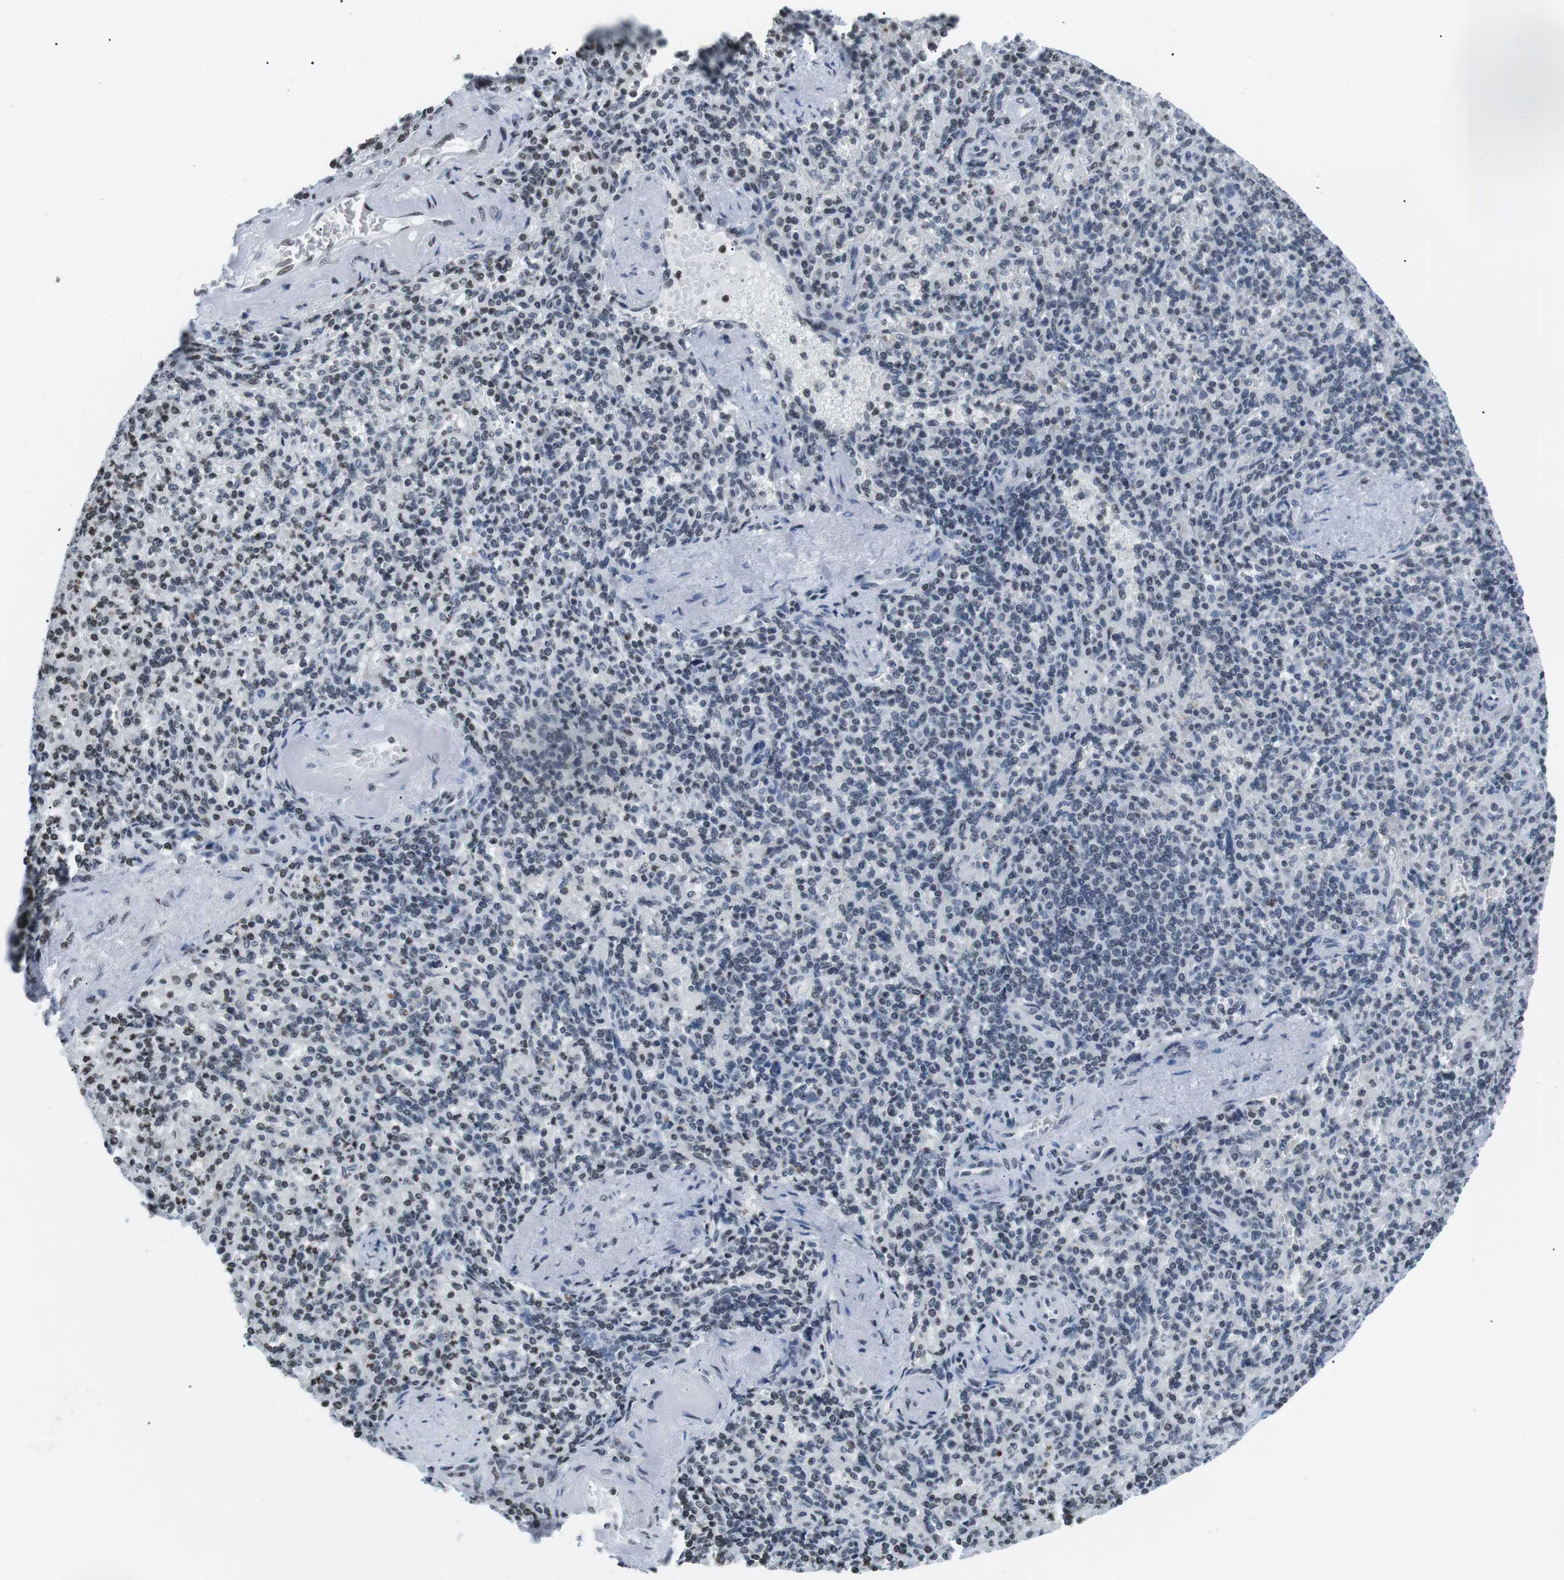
{"staining": {"intensity": "weak", "quantity": "<25%", "location": "nuclear"}, "tissue": "spleen", "cell_type": "Cells in red pulp", "image_type": "normal", "snomed": [{"axis": "morphology", "description": "Normal tissue, NOS"}, {"axis": "topography", "description": "Spleen"}], "caption": "This is a photomicrograph of immunohistochemistry (IHC) staining of normal spleen, which shows no staining in cells in red pulp. (Brightfield microscopy of DAB (3,3'-diaminobenzidine) IHC at high magnification).", "gene": "E2F2", "patient": {"sex": "female", "age": 74}}